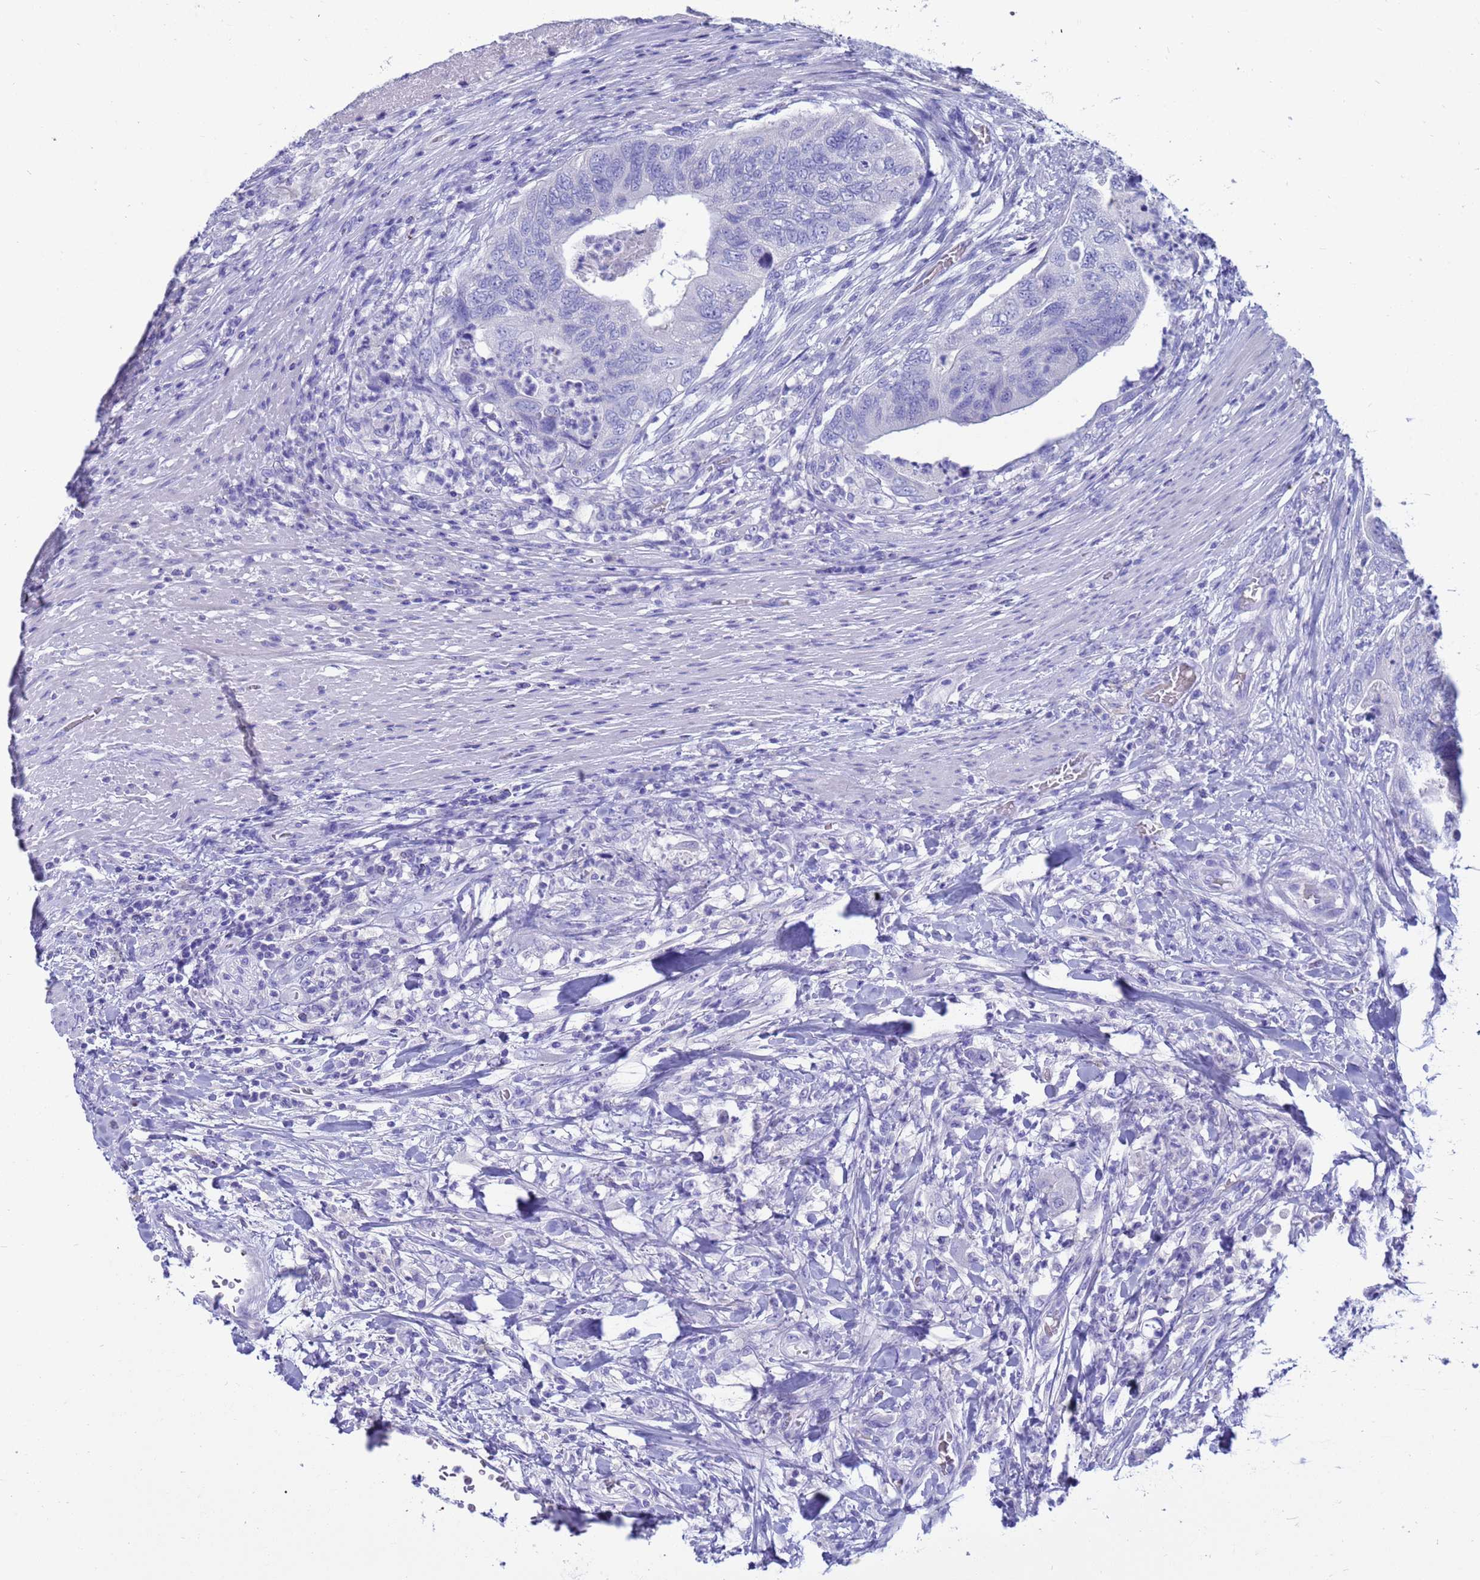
{"staining": {"intensity": "negative", "quantity": "none", "location": "none"}, "tissue": "colorectal cancer", "cell_type": "Tumor cells", "image_type": "cancer", "snomed": [{"axis": "morphology", "description": "Adenocarcinoma, NOS"}, {"axis": "topography", "description": "Rectum"}], "caption": "Tumor cells are negative for protein expression in human colorectal cancer (adenocarcinoma).", "gene": "SYCN", "patient": {"sex": "male", "age": 63}}